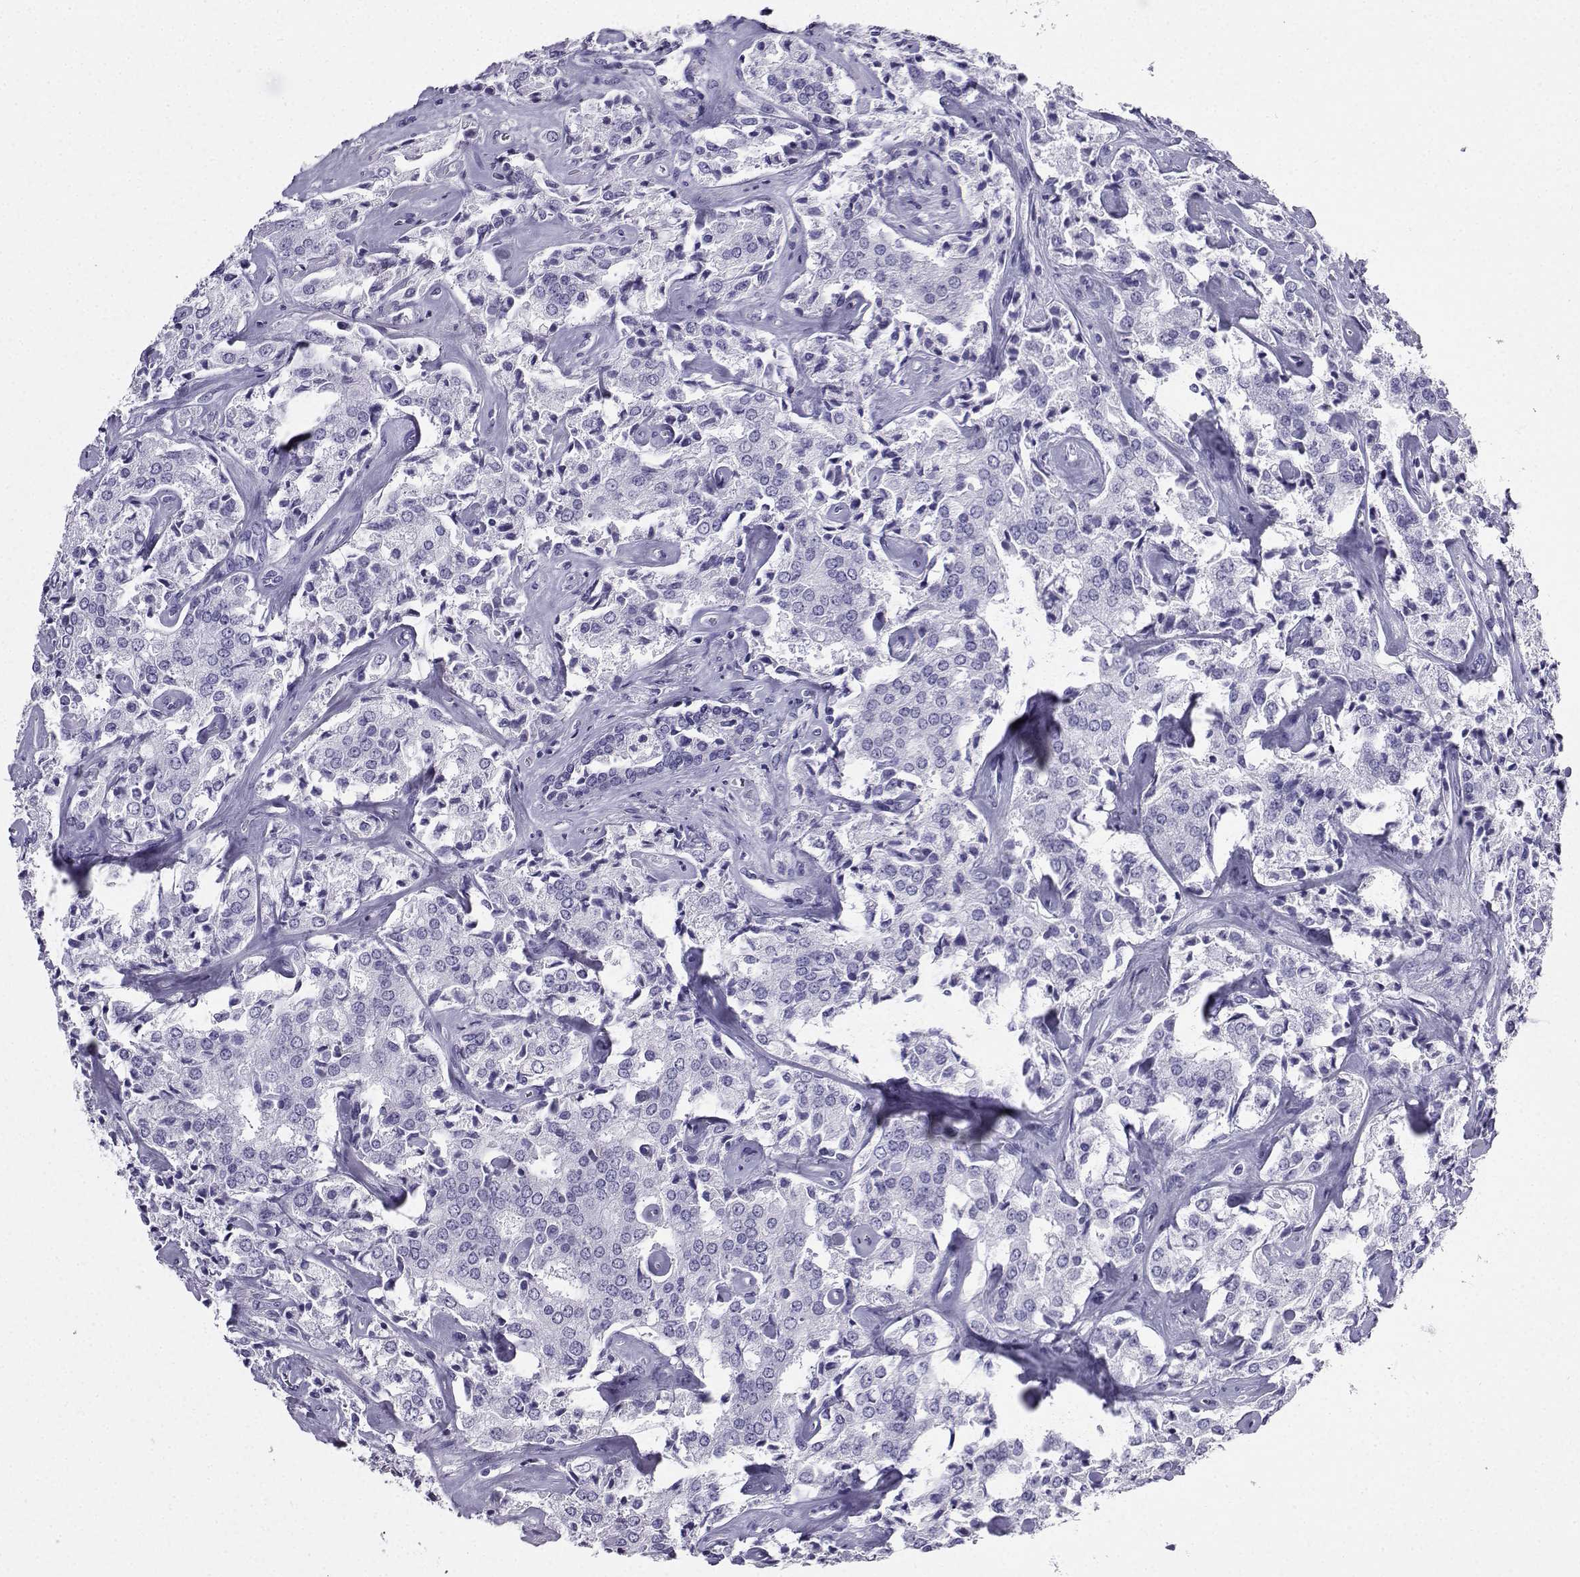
{"staining": {"intensity": "negative", "quantity": "none", "location": "none"}, "tissue": "prostate cancer", "cell_type": "Tumor cells", "image_type": "cancer", "snomed": [{"axis": "morphology", "description": "Adenocarcinoma, NOS"}, {"axis": "topography", "description": "Prostate"}], "caption": "An IHC photomicrograph of adenocarcinoma (prostate) is shown. There is no staining in tumor cells of adenocarcinoma (prostate). (Brightfield microscopy of DAB immunohistochemistry (IHC) at high magnification).", "gene": "CD109", "patient": {"sex": "male", "age": 66}}